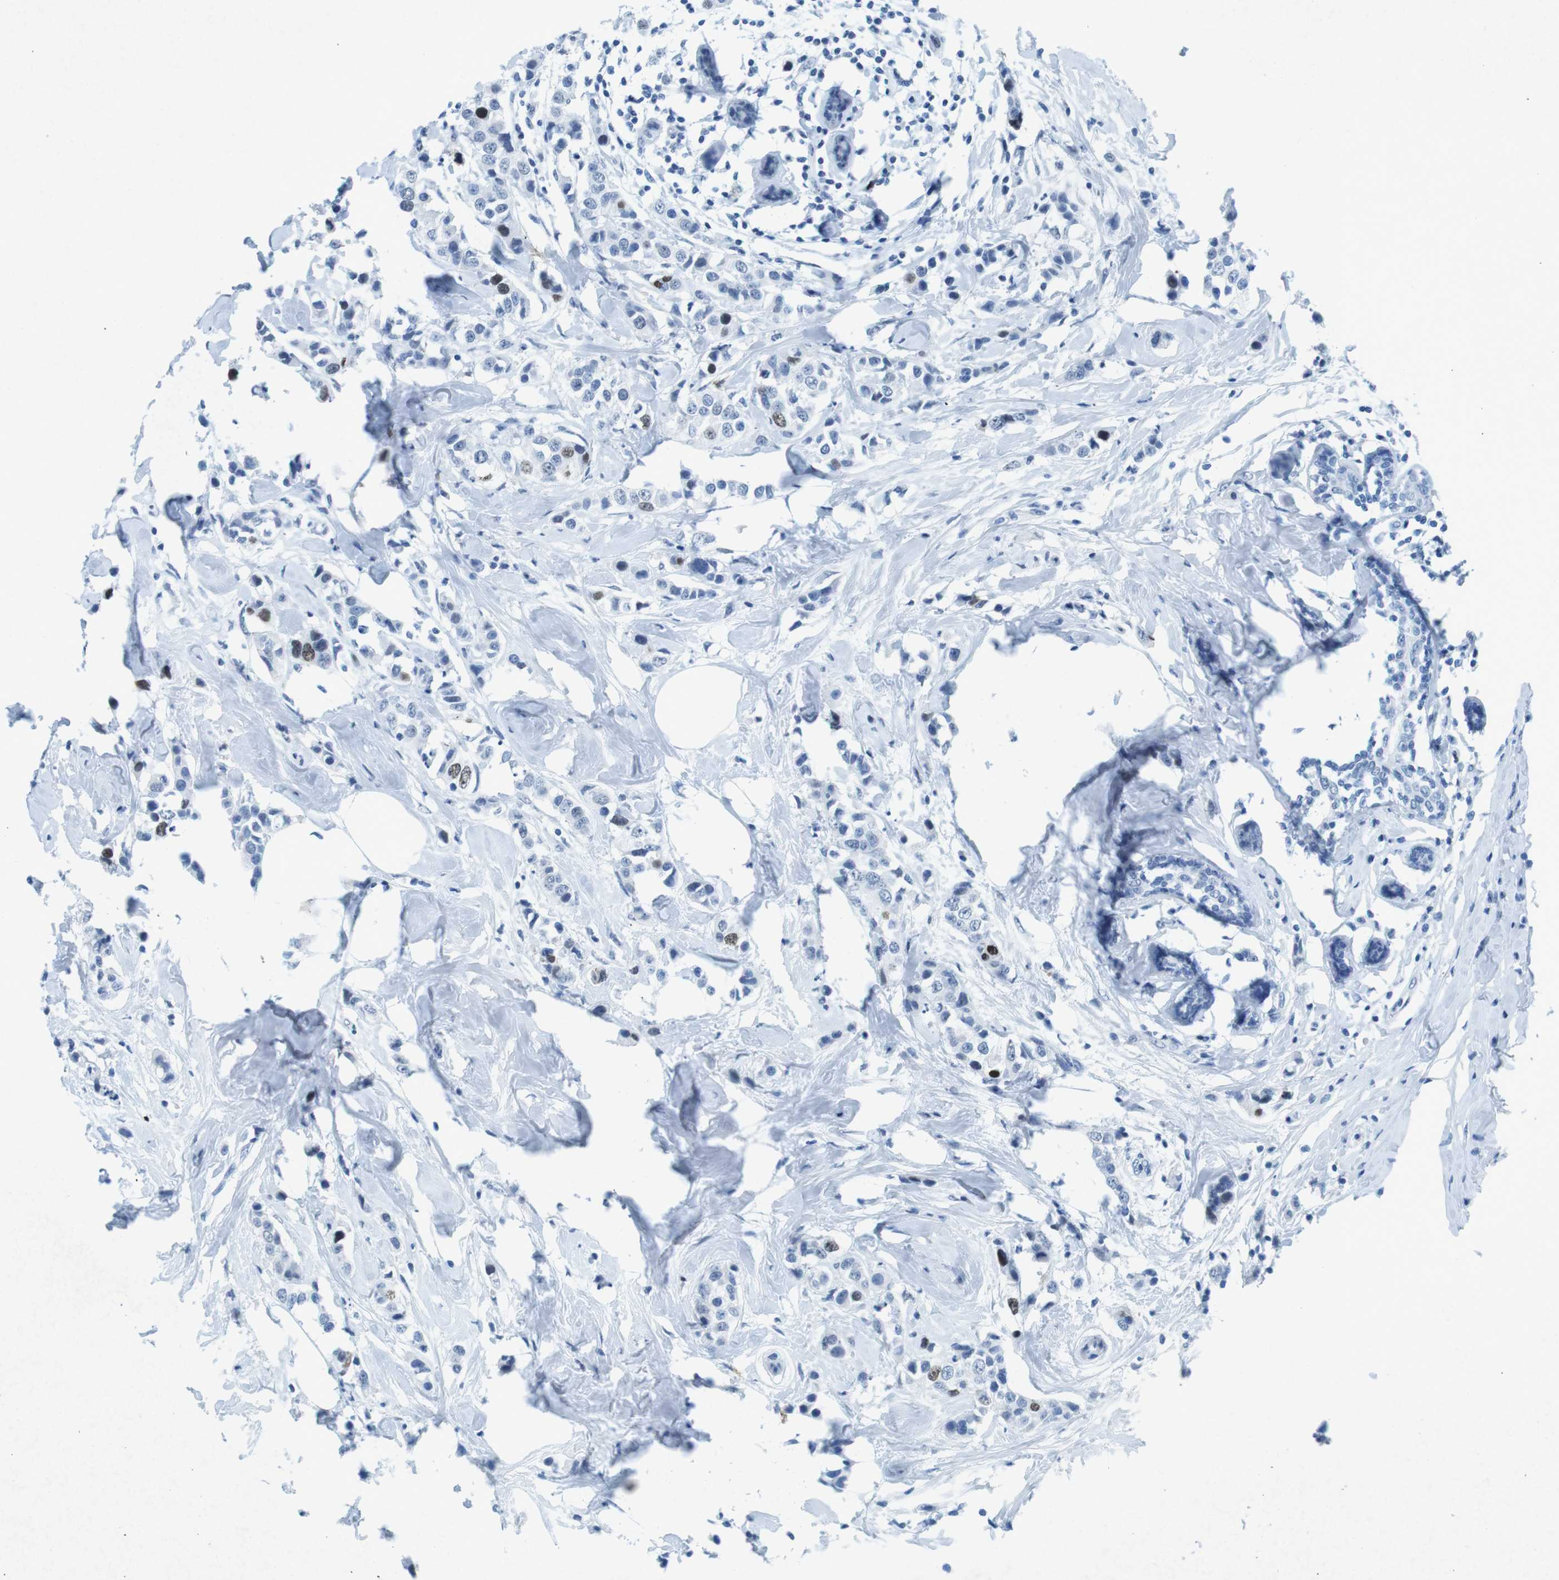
{"staining": {"intensity": "negative", "quantity": "none", "location": "none"}, "tissue": "breast cancer", "cell_type": "Tumor cells", "image_type": "cancer", "snomed": [{"axis": "morphology", "description": "Normal tissue, NOS"}, {"axis": "morphology", "description": "Duct carcinoma"}, {"axis": "topography", "description": "Breast"}], "caption": "This is an immunohistochemistry (IHC) image of human breast cancer. There is no positivity in tumor cells.", "gene": "CTAG1B", "patient": {"sex": "female", "age": 50}}